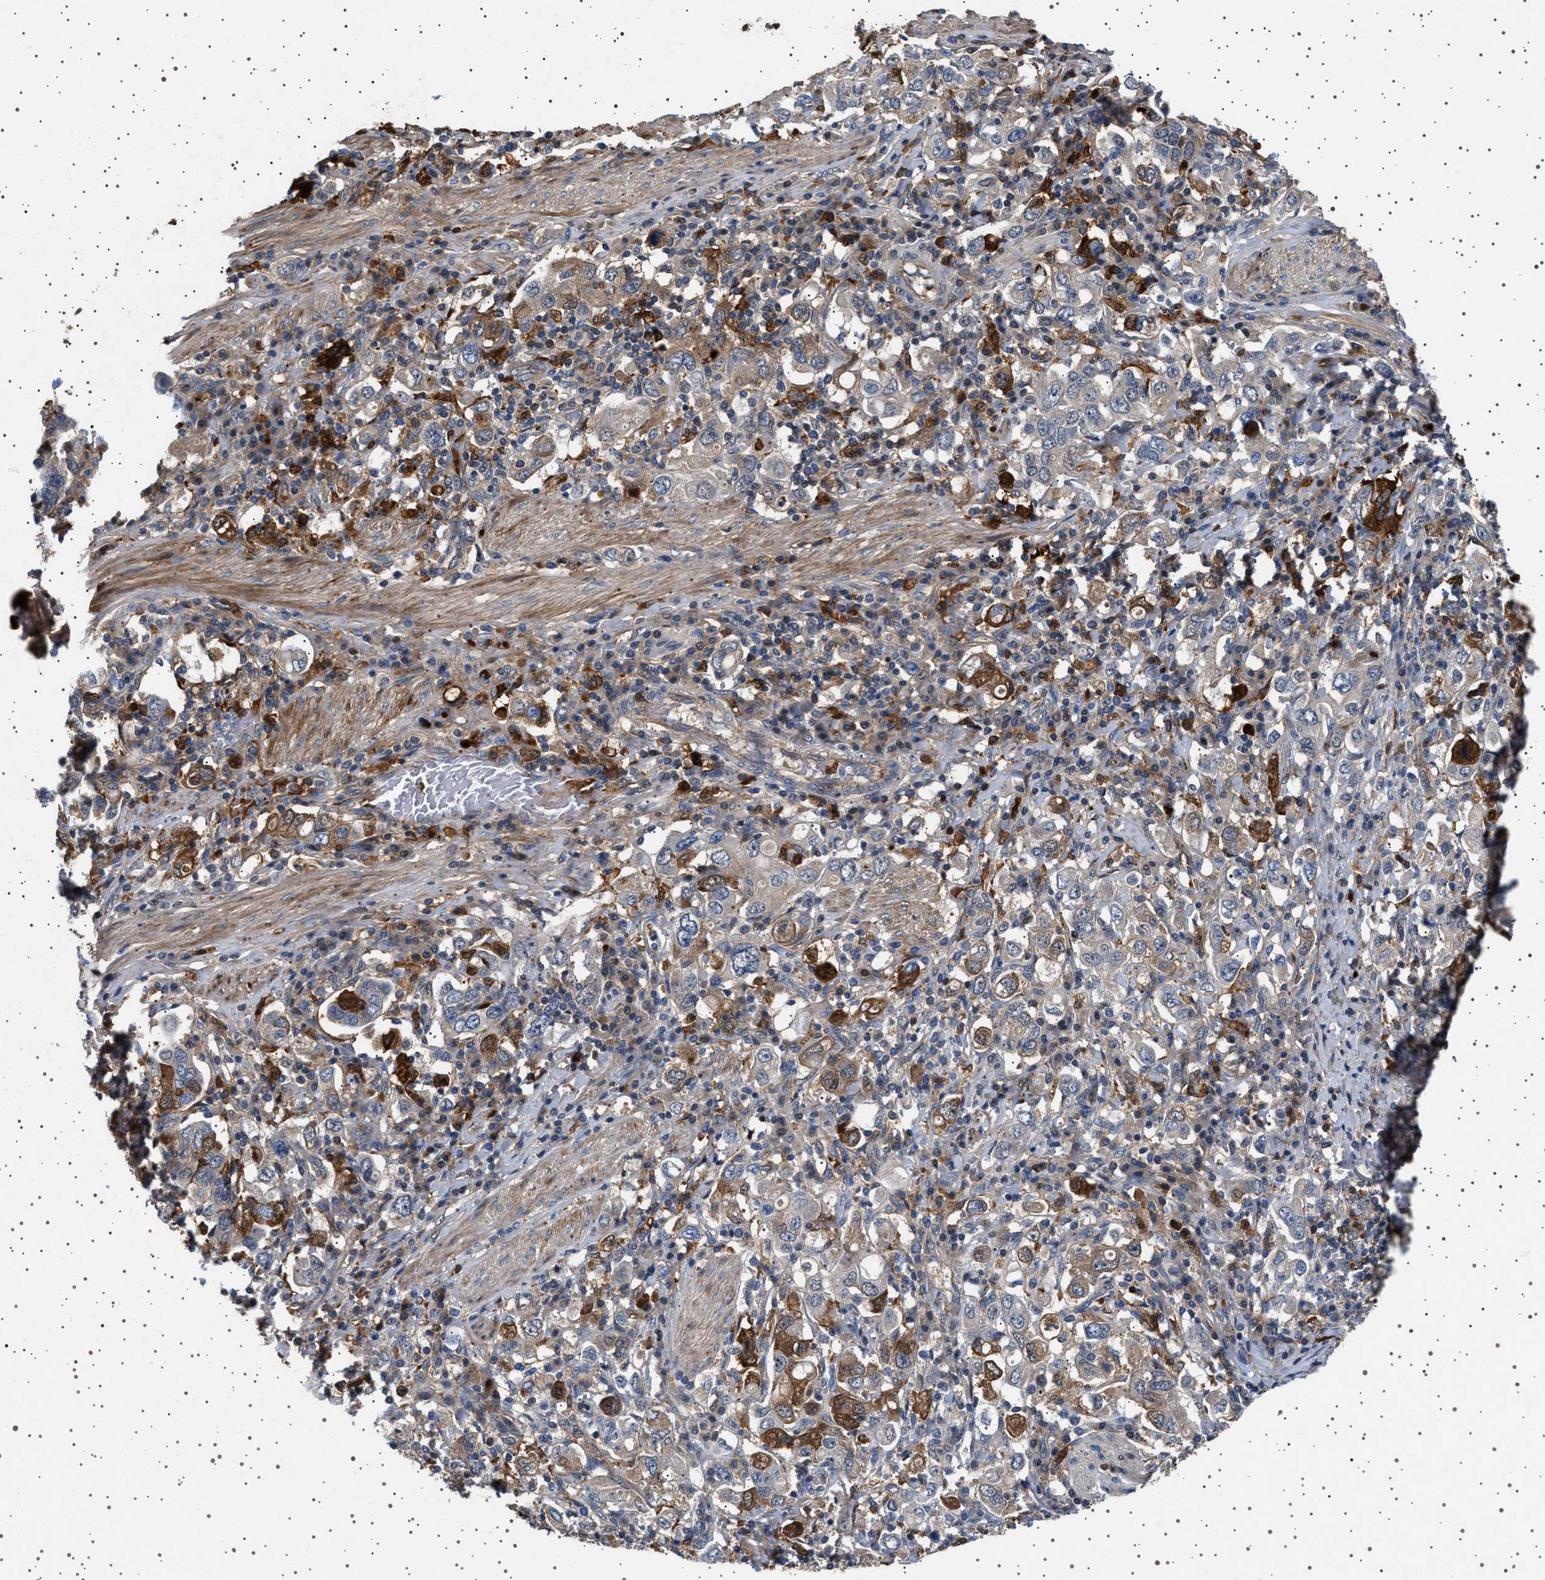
{"staining": {"intensity": "strong", "quantity": "<25%", "location": "cytoplasmic/membranous"}, "tissue": "stomach cancer", "cell_type": "Tumor cells", "image_type": "cancer", "snomed": [{"axis": "morphology", "description": "Adenocarcinoma, NOS"}, {"axis": "topography", "description": "Stomach, upper"}], "caption": "Protein analysis of adenocarcinoma (stomach) tissue demonstrates strong cytoplasmic/membranous staining in about <25% of tumor cells.", "gene": "FICD", "patient": {"sex": "male", "age": 62}}